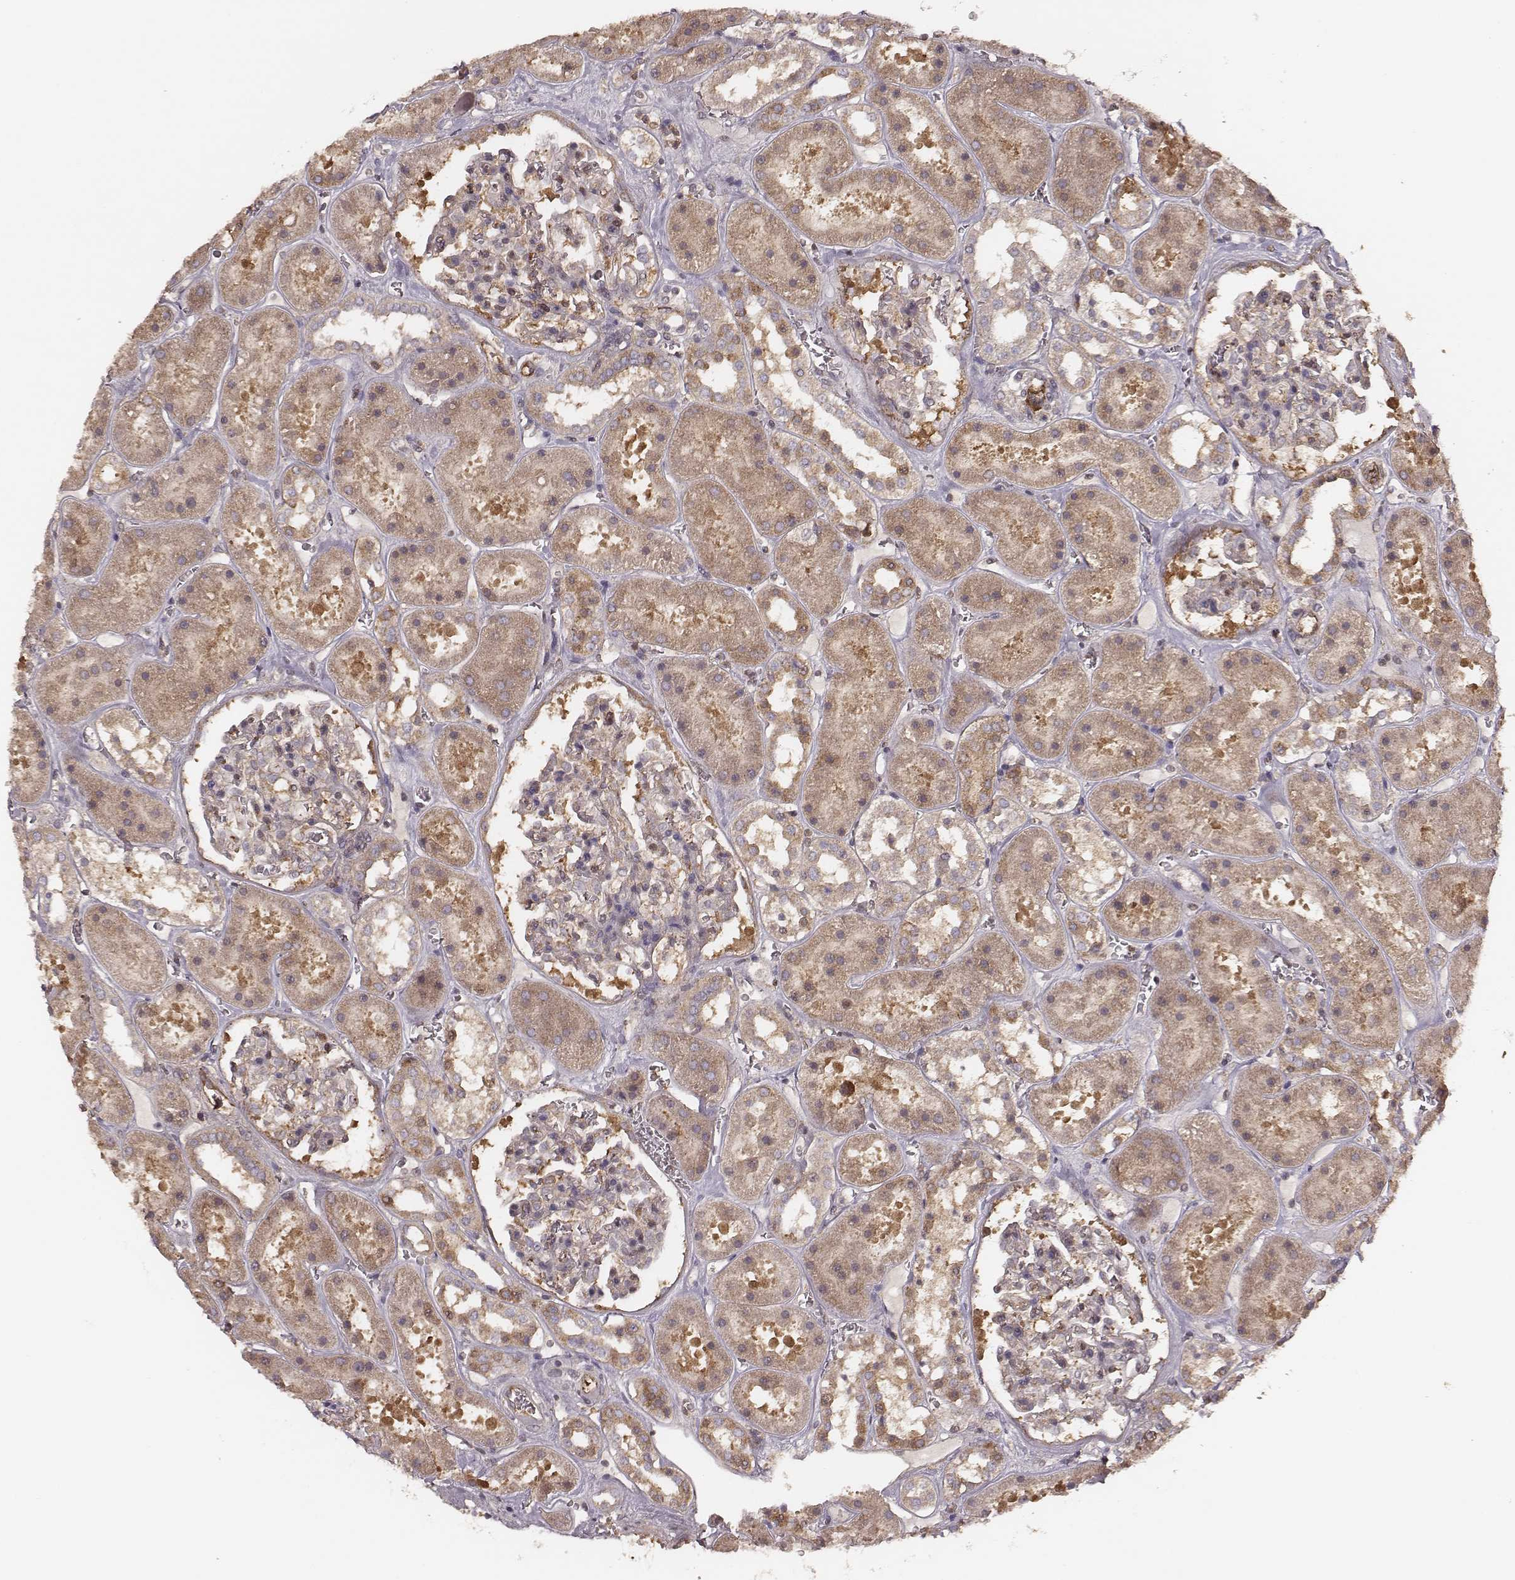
{"staining": {"intensity": "moderate", "quantity": "25%-75%", "location": "cytoplasmic/membranous"}, "tissue": "kidney", "cell_type": "Cells in glomeruli", "image_type": "normal", "snomed": [{"axis": "morphology", "description": "Normal tissue, NOS"}, {"axis": "topography", "description": "Kidney"}], "caption": "Kidney stained with IHC reveals moderate cytoplasmic/membranous staining in about 25%-75% of cells in glomeruli.", "gene": "CARS1", "patient": {"sex": "female", "age": 41}}